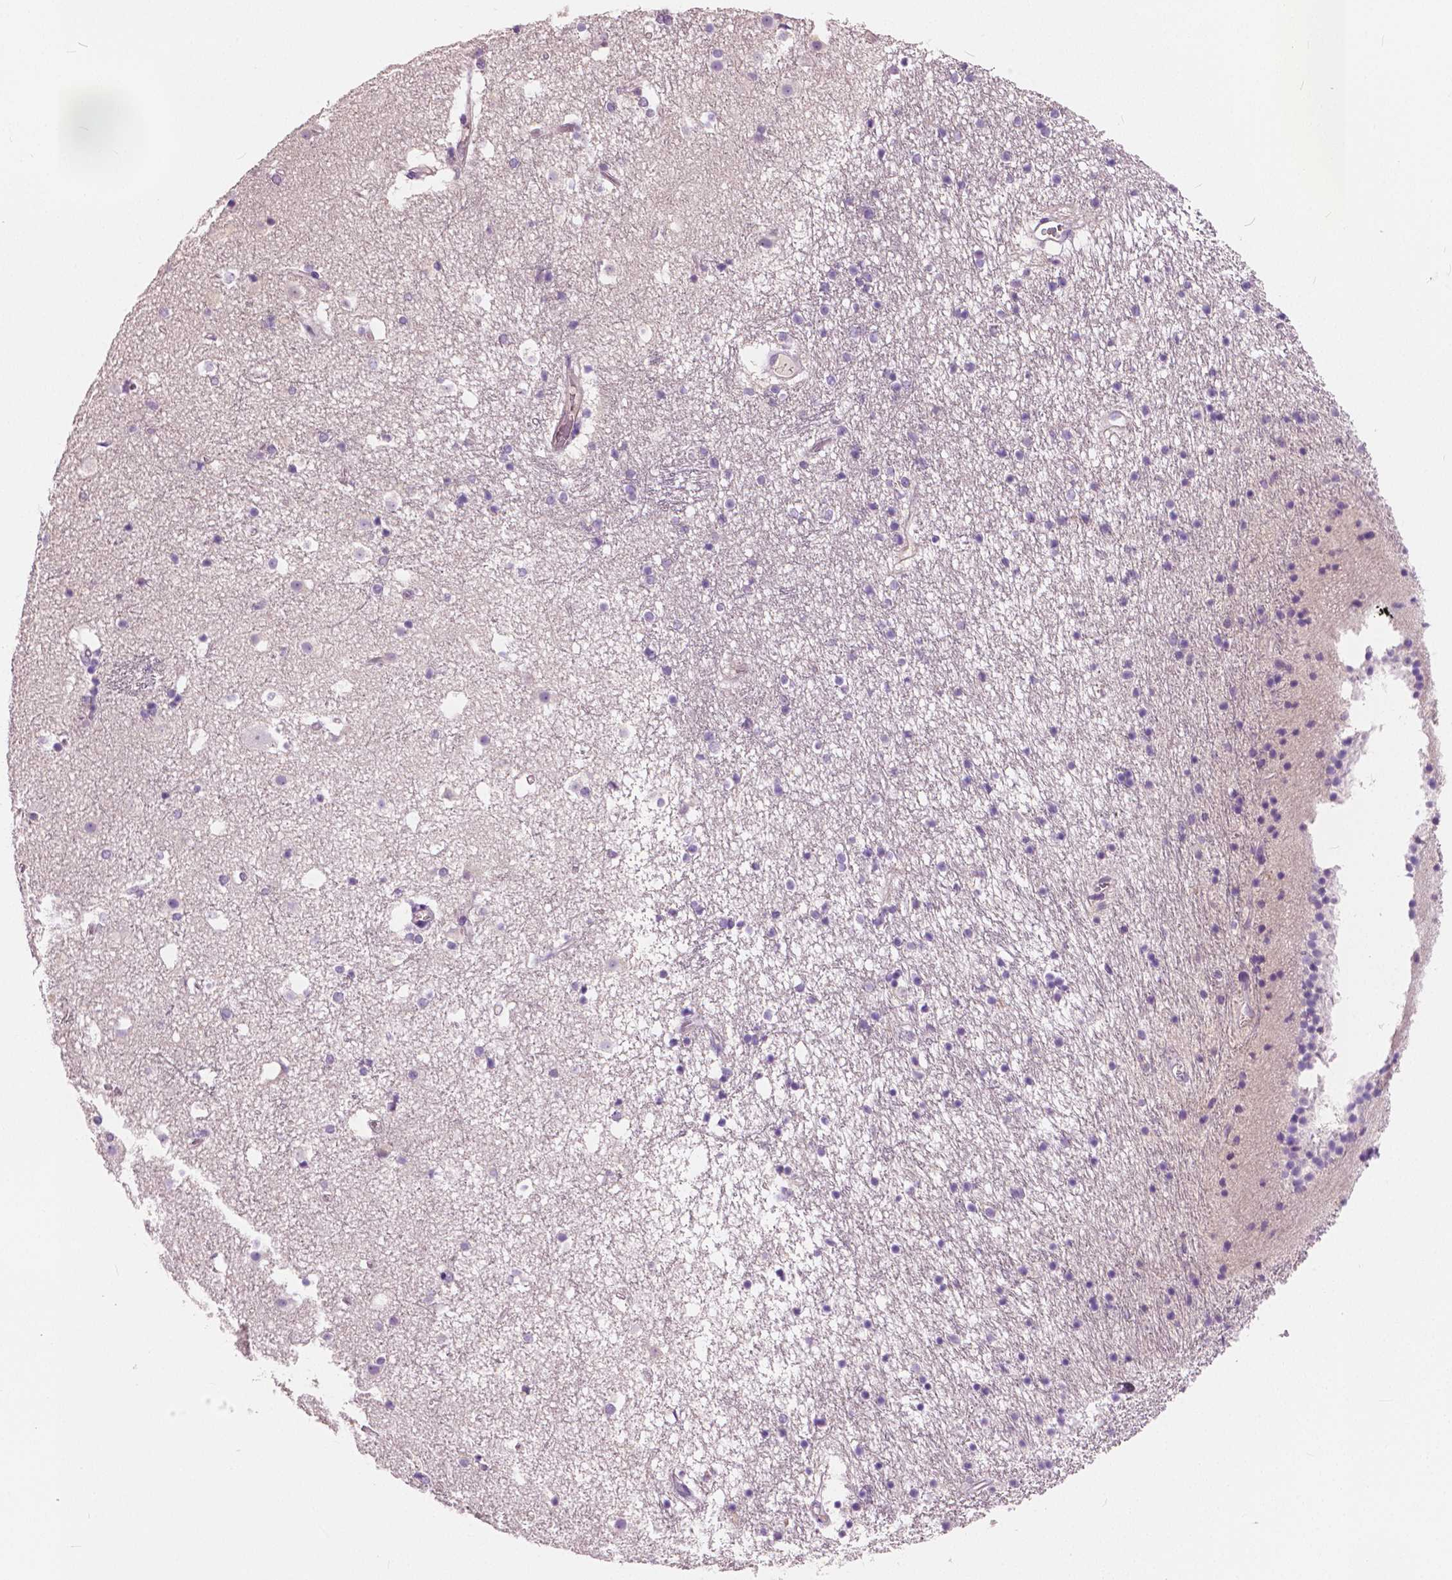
{"staining": {"intensity": "negative", "quantity": "none", "location": "none"}, "tissue": "caudate", "cell_type": "Glial cells", "image_type": "normal", "snomed": [{"axis": "morphology", "description": "Normal tissue, NOS"}, {"axis": "topography", "description": "Lateral ventricle wall"}], "caption": "This is an immunohistochemistry histopathology image of benign human caudate. There is no expression in glial cells.", "gene": "TKFC", "patient": {"sex": "female", "age": 71}}